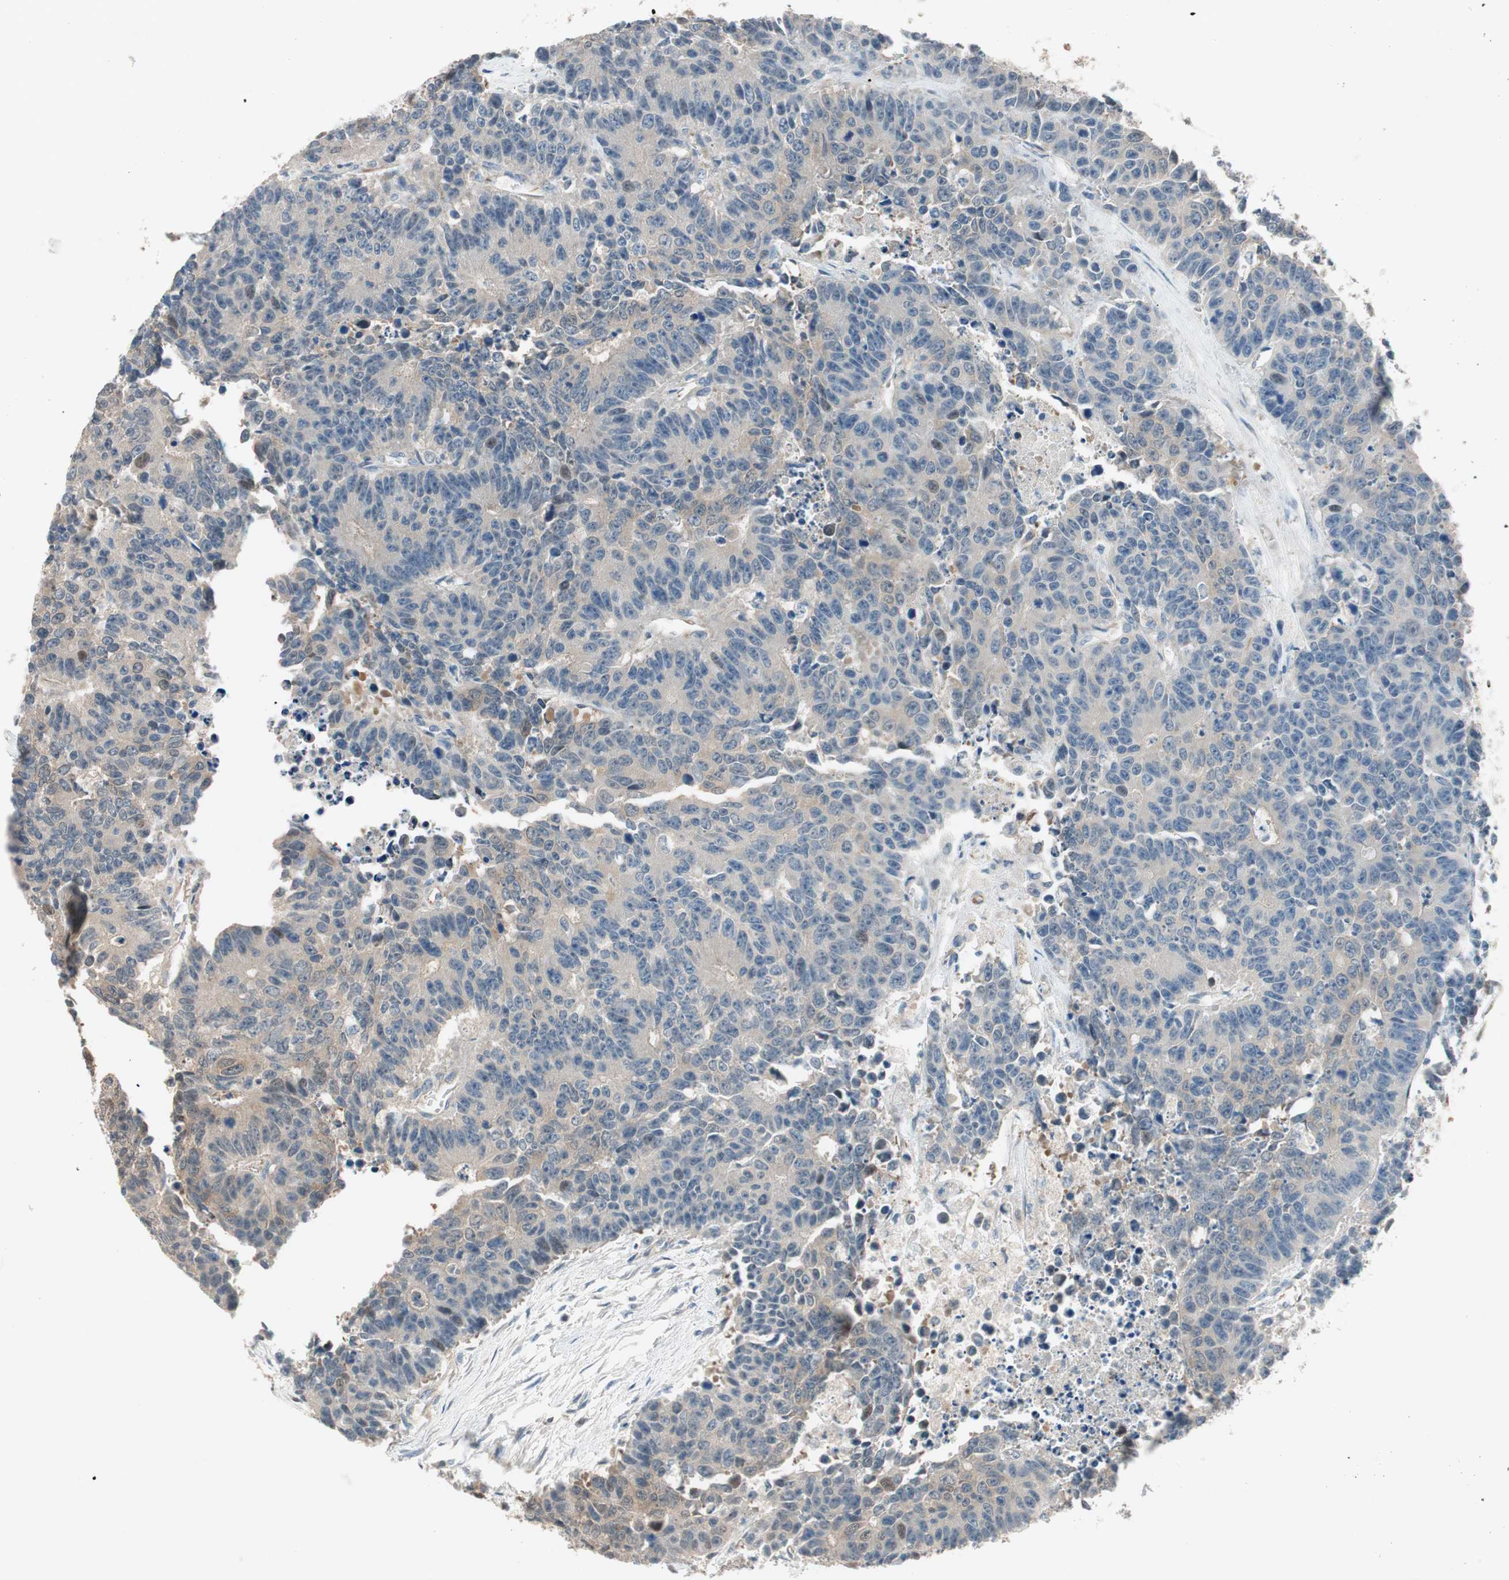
{"staining": {"intensity": "weak", "quantity": "<25%", "location": "cytoplasmic/membranous"}, "tissue": "colorectal cancer", "cell_type": "Tumor cells", "image_type": "cancer", "snomed": [{"axis": "morphology", "description": "Adenocarcinoma, NOS"}, {"axis": "topography", "description": "Colon"}], "caption": "This is a photomicrograph of immunohistochemistry (IHC) staining of colorectal adenocarcinoma, which shows no expression in tumor cells.", "gene": "PIK3R3", "patient": {"sex": "female", "age": 86}}